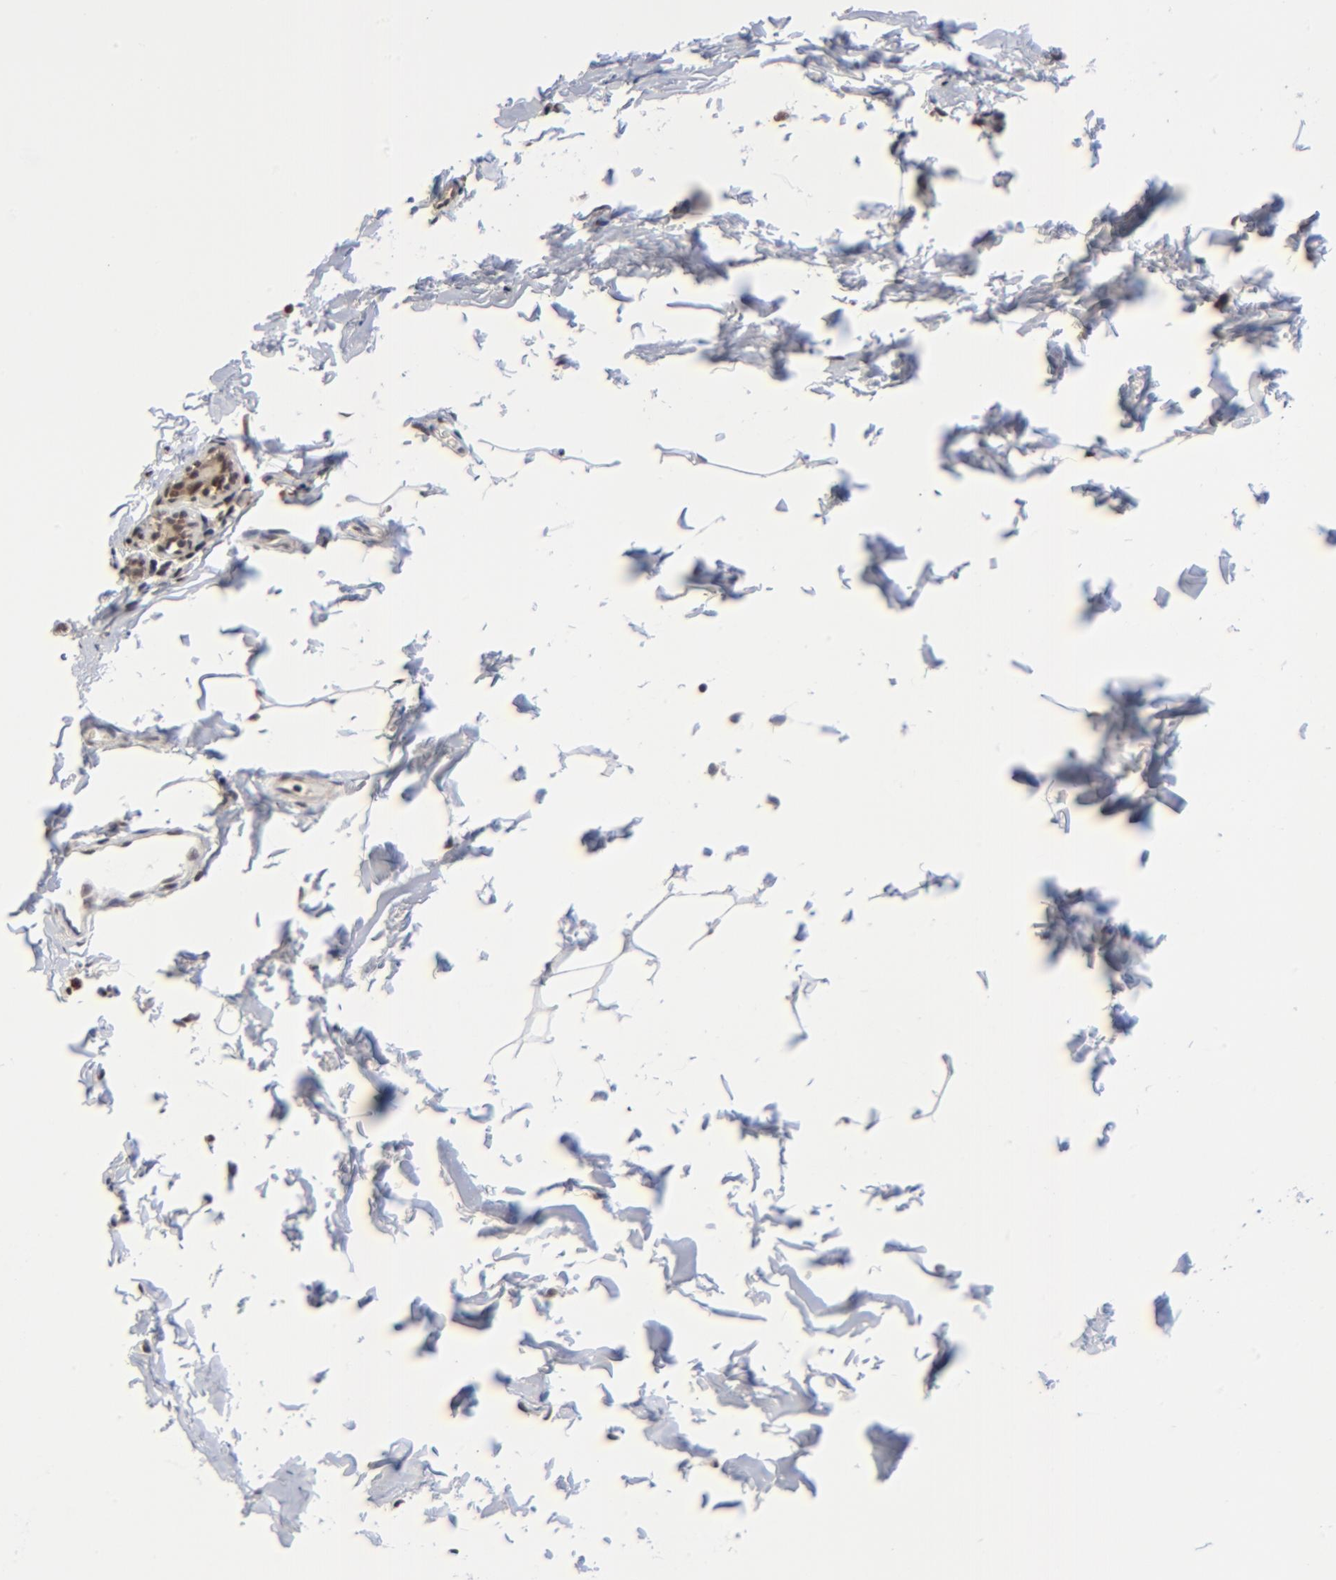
{"staining": {"intensity": "weak", "quantity": ">75%", "location": "cytoplasmic/membranous,nuclear"}, "tissue": "breast cancer", "cell_type": "Tumor cells", "image_type": "cancer", "snomed": [{"axis": "morphology", "description": "Lobular carcinoma"}, {"axis": "topography", "description": "Breast"}], "caption": "This is an image of IHC staining of breast cancer (lobular carcinoma), which shows weak expression in the cytoplasmic/membranous and nuclear of tumor cells.", "gene": "ZNF419", "patient": {"sex": "female", "age": 55}}